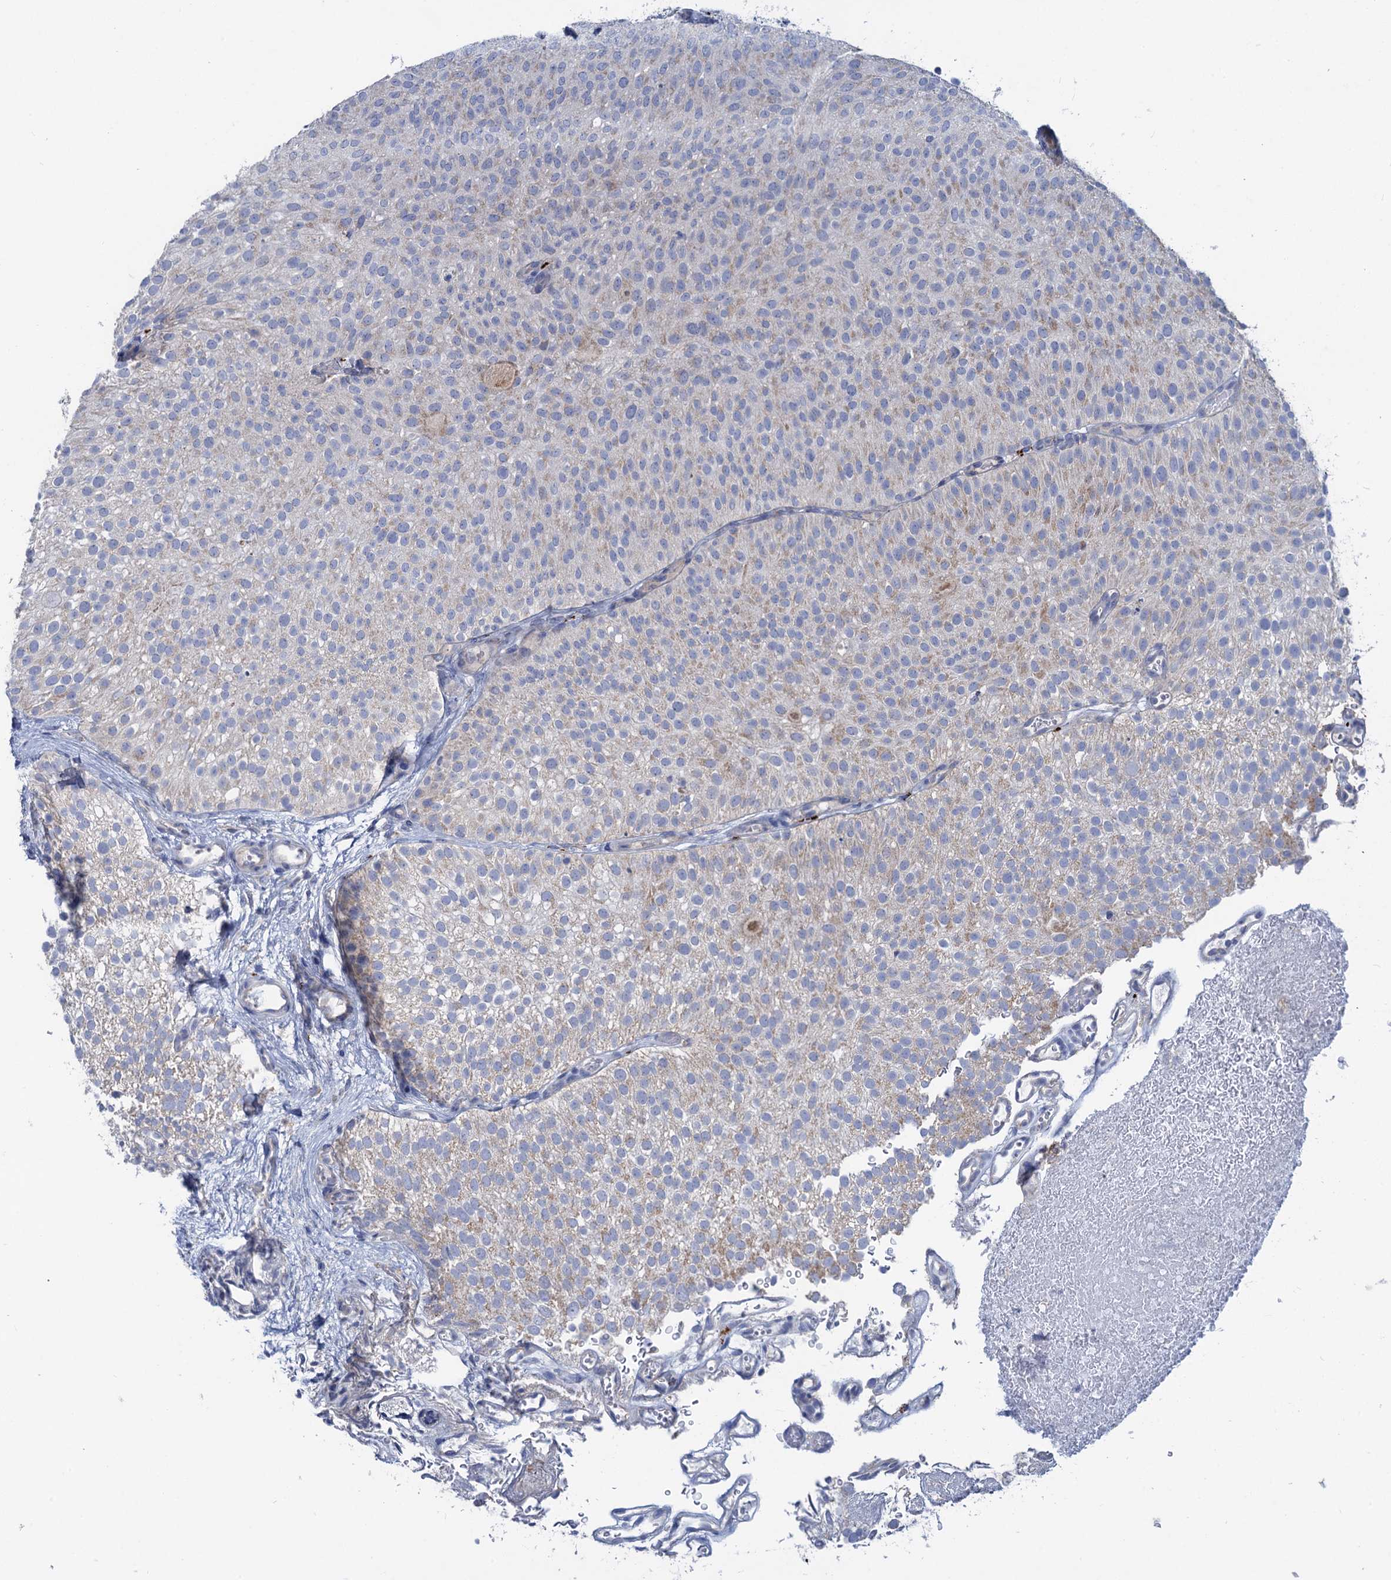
{"staining": {"intensity": "weak", "quantity": "<25%", "location": "cytoplasmic/membranous"}, "tissue": "urothelial cancer", "cell_type": "Tumor cells", "image_type": "cancer", "snomed": [{"axis": "morphology", "description": "Urothelial carcinoma, Low grade"}, {"axis": "topography", "description": "Urinary bladder"}], "caption": "Immunohistochemistry histopathology image of human urothelial cancer stained for a protein (brown), which exhibits no staining in tumor cells.", "gene": "ANKS3", "patient": {"sex": "male", "age": 78}}